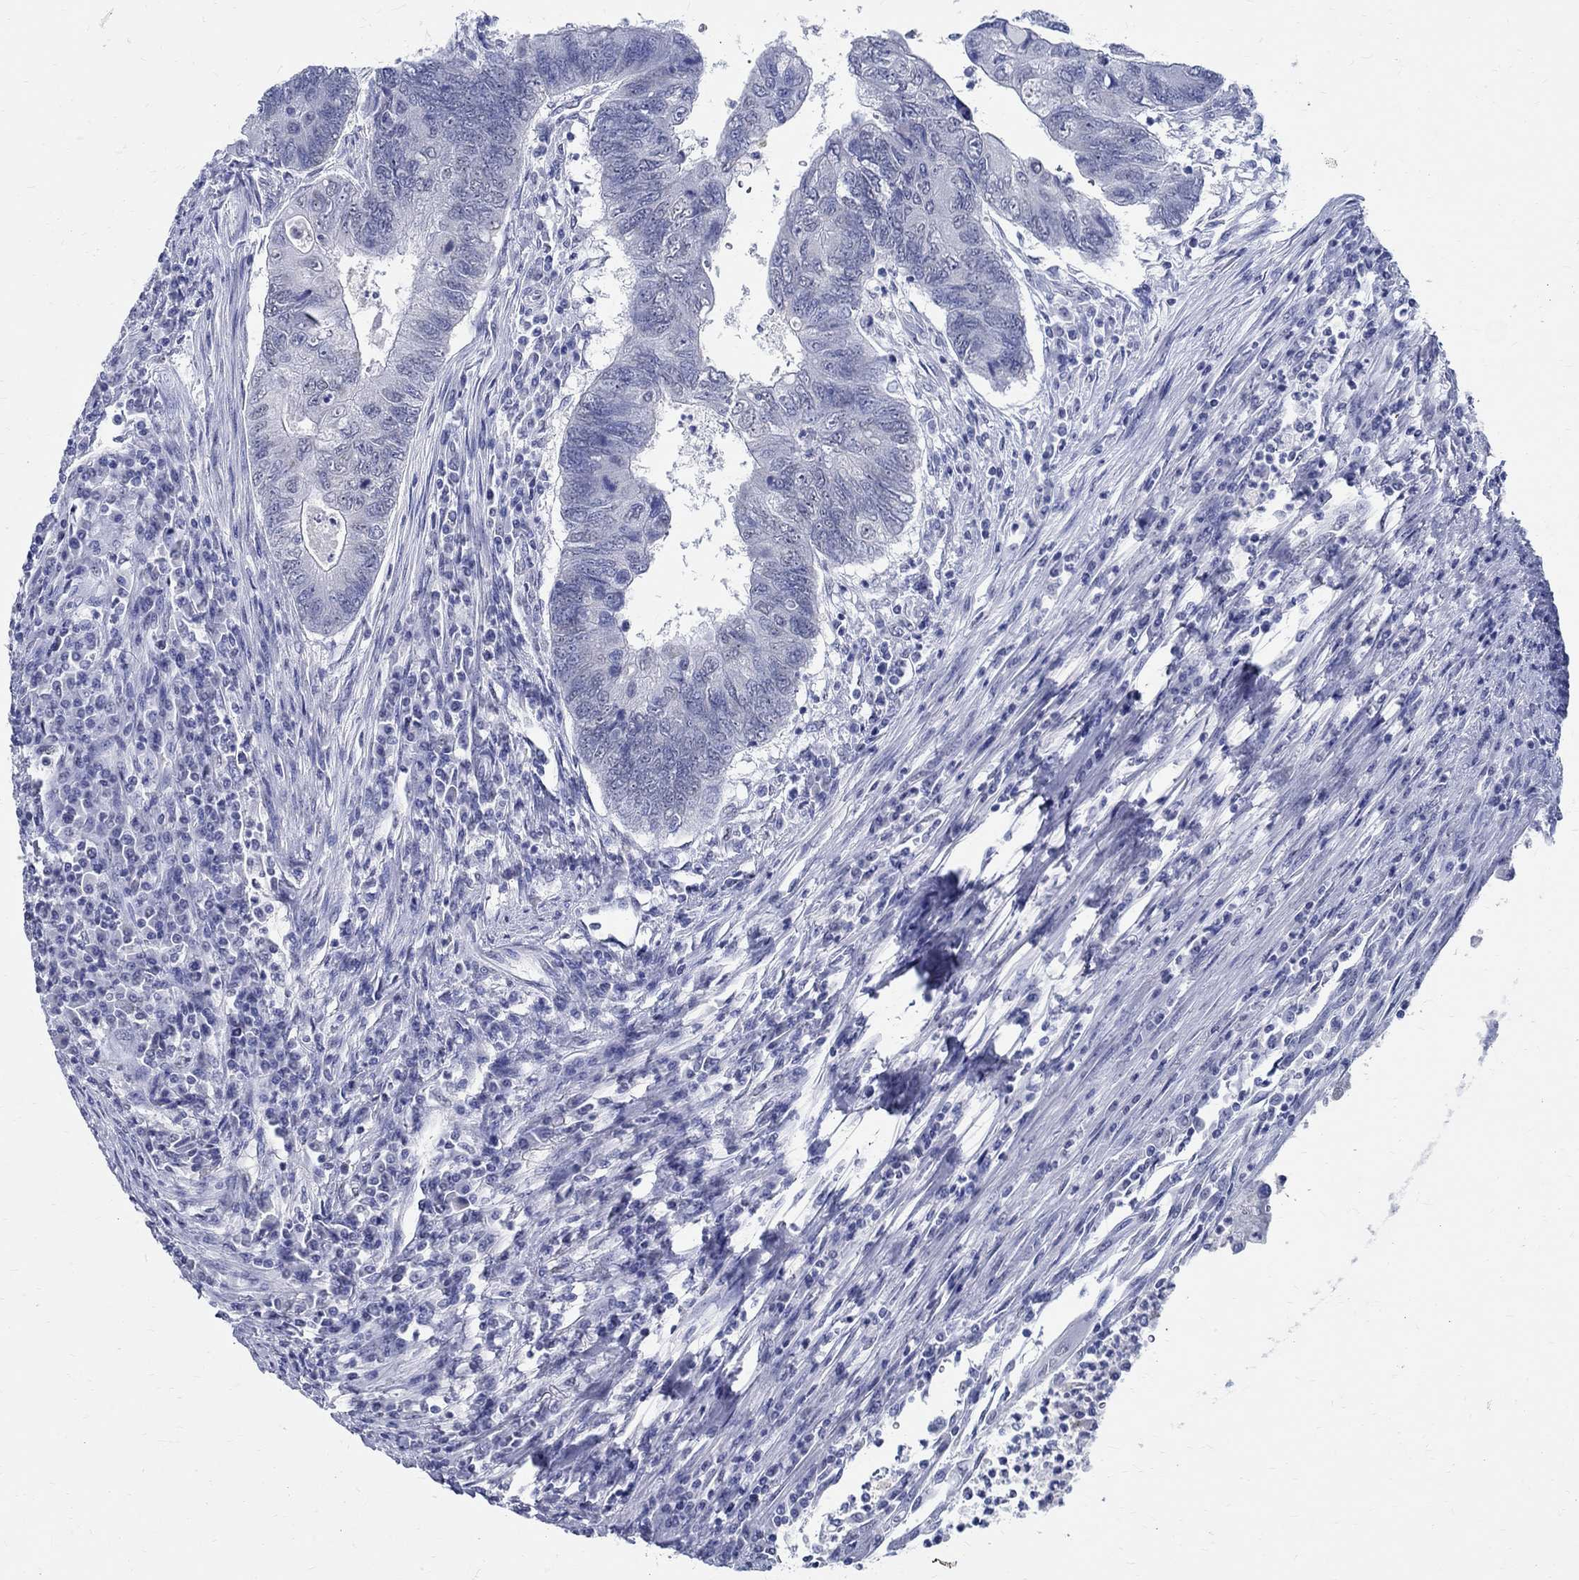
{"staining": {"intensity": "negative", "quantity": "none", "location": "none"}, "tissue": "colorectal cancer", "cell_type": "Tumor cells", "image_type": "cancer", "snomed": [{"axis": "morphology", "description": "Adenocarcinoma, NOS"}, {"axis": "topography", "description": "Colon"}], "caption": "An immunohistochemistry (IHC) photomicrograph of colorectal adenocarcinoma is shown. There is no staining in tumor cells of colorectal adenocarcinoma.", "gene": "TSPAN16", "patient": {"sex": "female", "age": 67}}